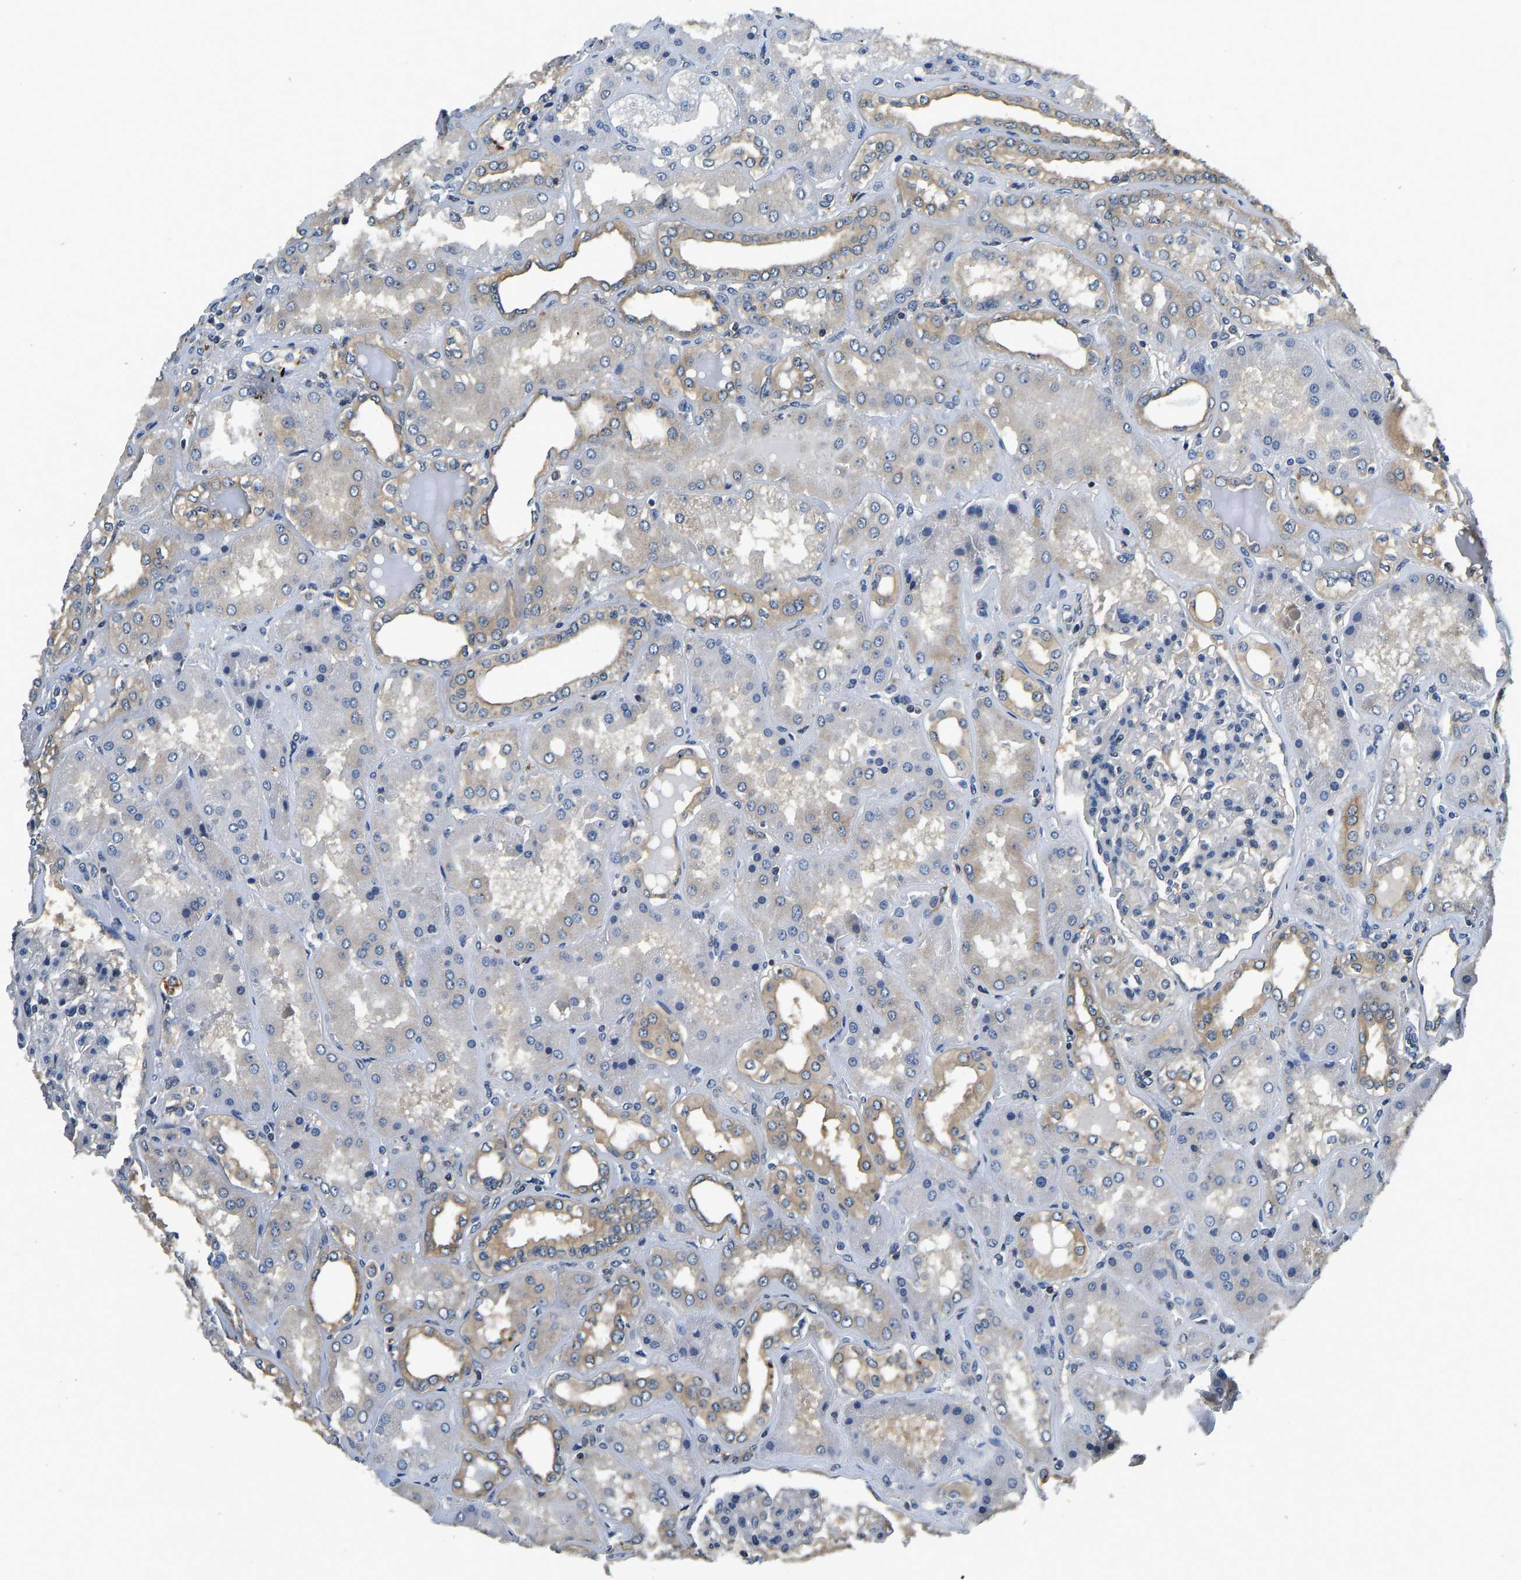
{"staining": {"intensity": "negative", "quantity": "none", "location": "none"}, "tissue": "kidney", "cell_type": "Cells in glomeruli", "image_type": "normal", "snomed": [{"axis": "morphology", "description": "Normal tissue, NOS"}, {"axis": "topography", "description": "Kidney"}], "caption": "Immunohistochemistry histopathology image of benign kidney stained for a protein (brown), which shows no positivity in cells in glomeruli.", "gene": "RESF1", "patient": {"sex": "female", "age": 56}}